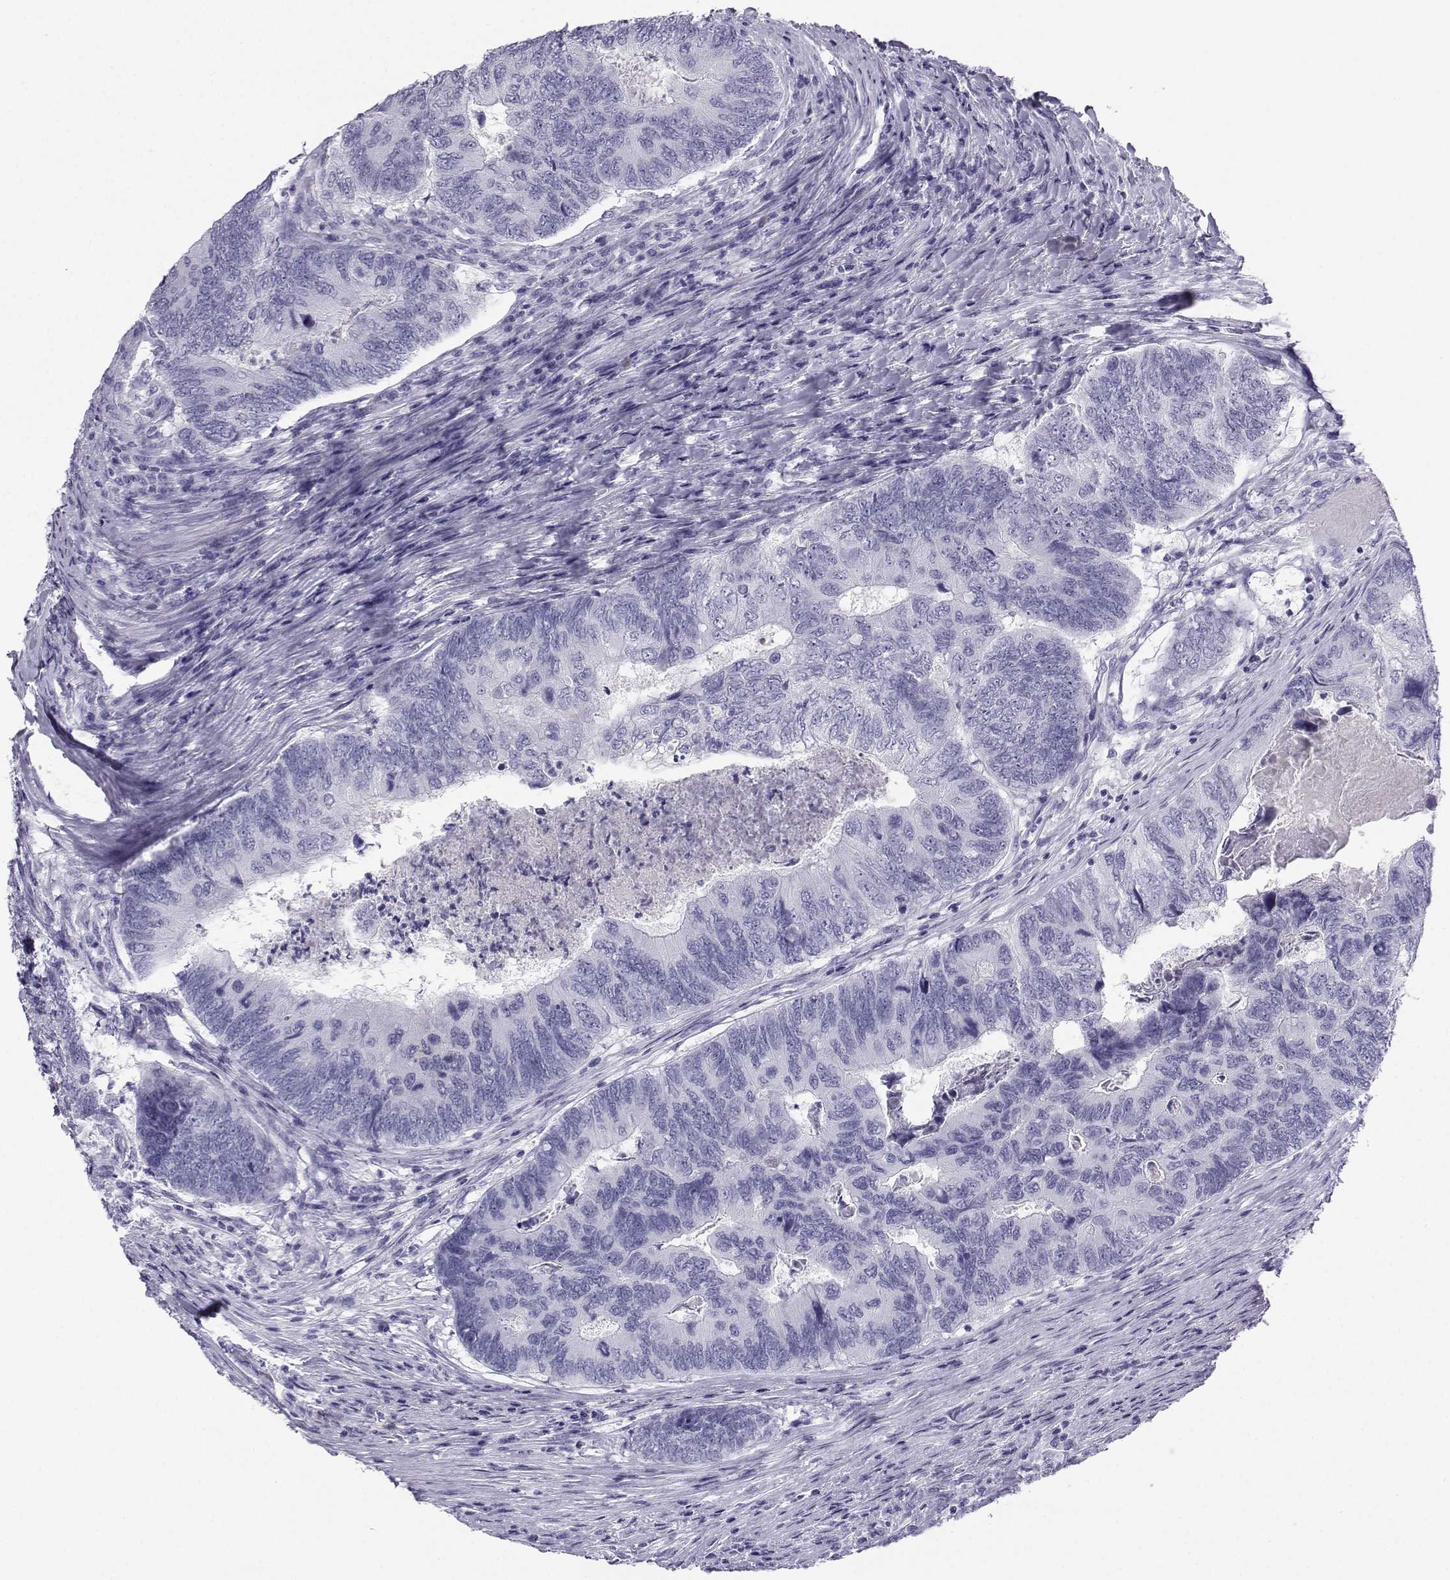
{"staining": {"intensity": "negative", "quantity": "none", "location": "none"}, "tissue": "colorectal cancer", "cell_type": "Tumor cells", "image_type": "cancer", "snomed": [{"axis": "morphology", "description": "Adenocarcinoma, NOS"}, {"axis": "topography", "description": "Colon"}], "caption": "A high-resolution photomicrograph shows immunohistochemistry (IHC) staining of colorectal adenocarcinoma, which exhibits no significant positivity in tumor cells. (DAB immunohistochemistry, high magnification).", "gene": "SST", "patient": {"sex": "female", "age": 67}}